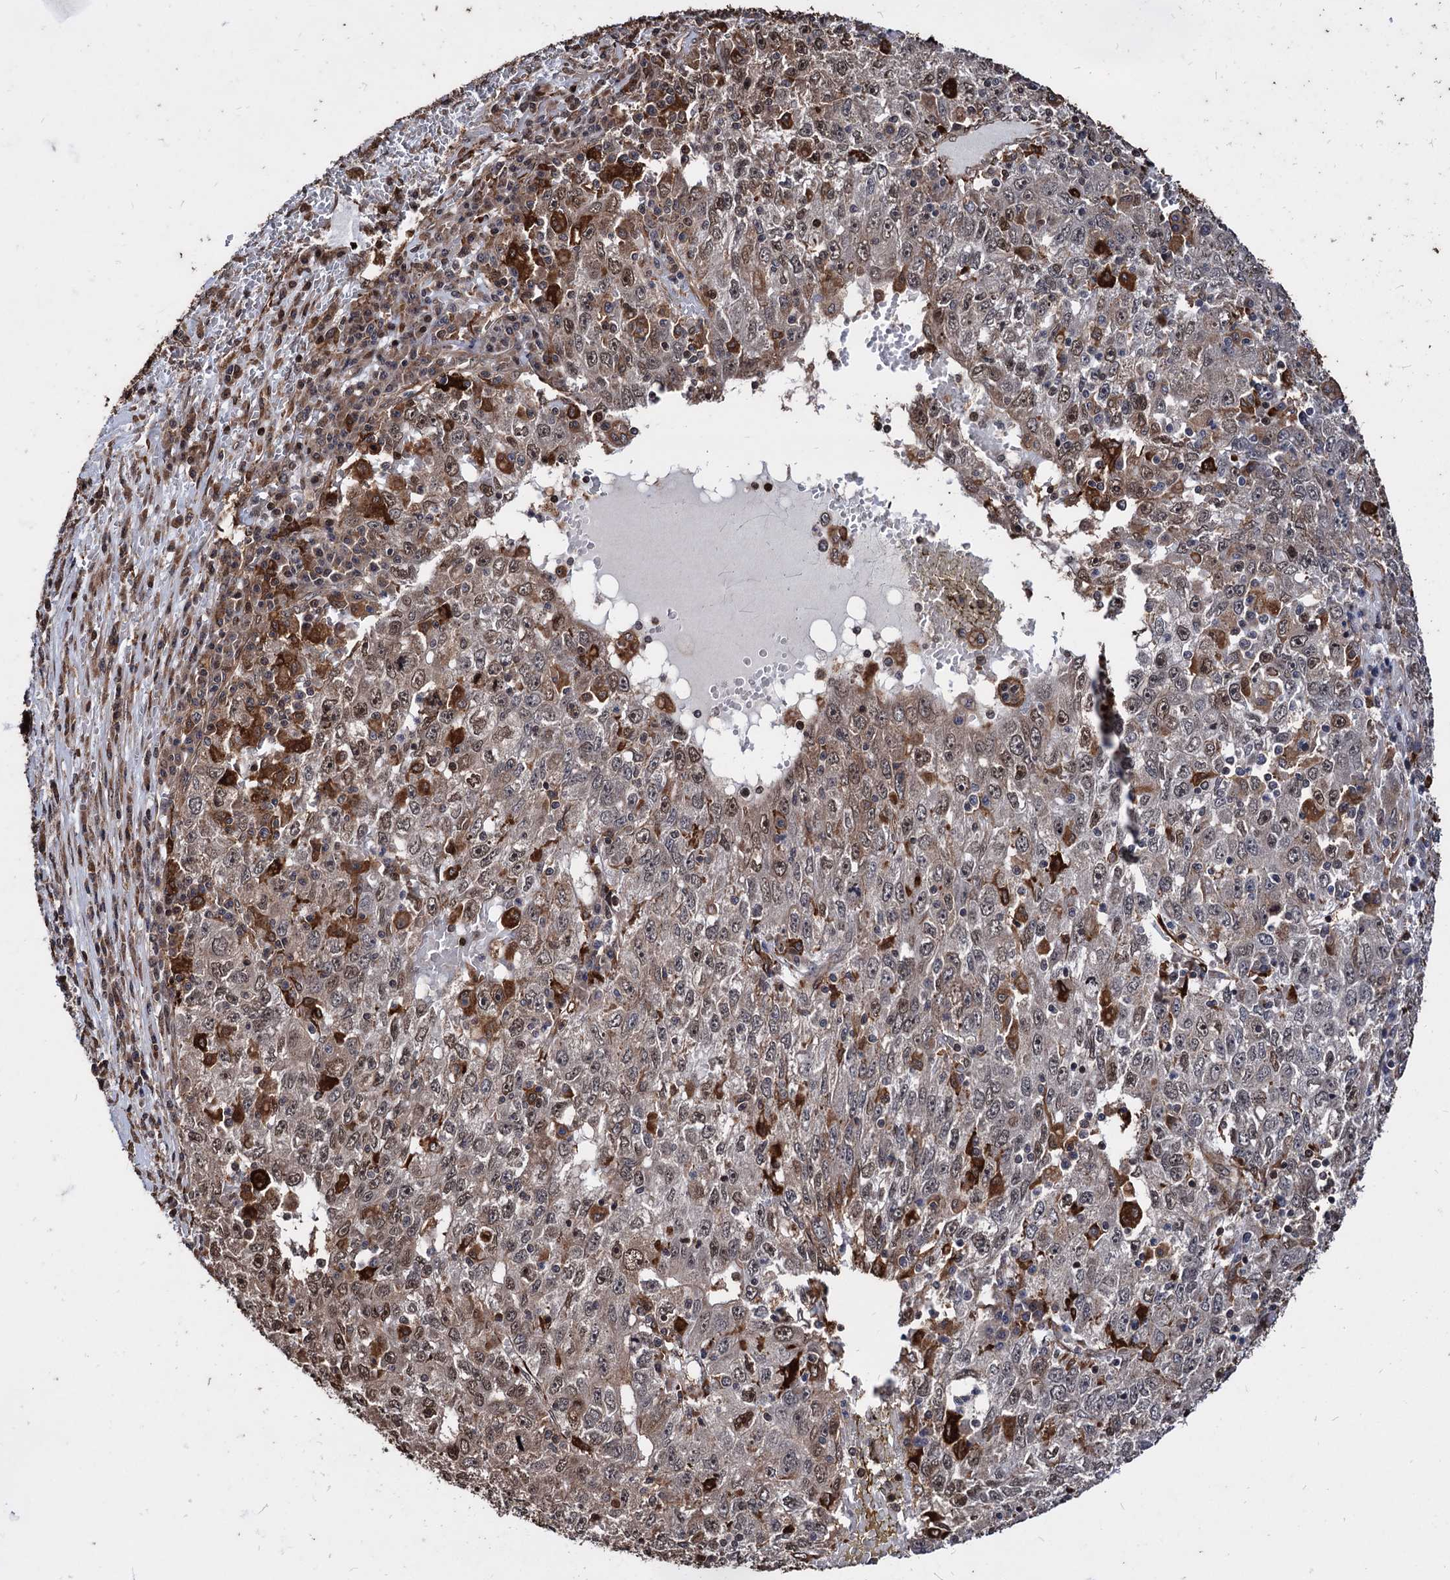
{"staining": {"intensity": "weak", "quantity": "25%-75%", "location": "cytoplasmic/membranous,nuclear"}, "tissue": "liver cancer", "cell_type": "Tumor cells", "image_type": "cancer", "snomed": [{"axis": "morphology", "description": "Carcinoma, Hepatocellular, NOS"}, {"axis": "topography", "description": "Liver"}], "caption": "Protein positivity by immunohistochemistry (IHC) exhibits weak cytoplasmic/membranous and nuclear staining in about 25%-75% of tumor cells in liver cancer.", "gene": "ANKRD12", "patient": {"sex": "male", "age": 49}}